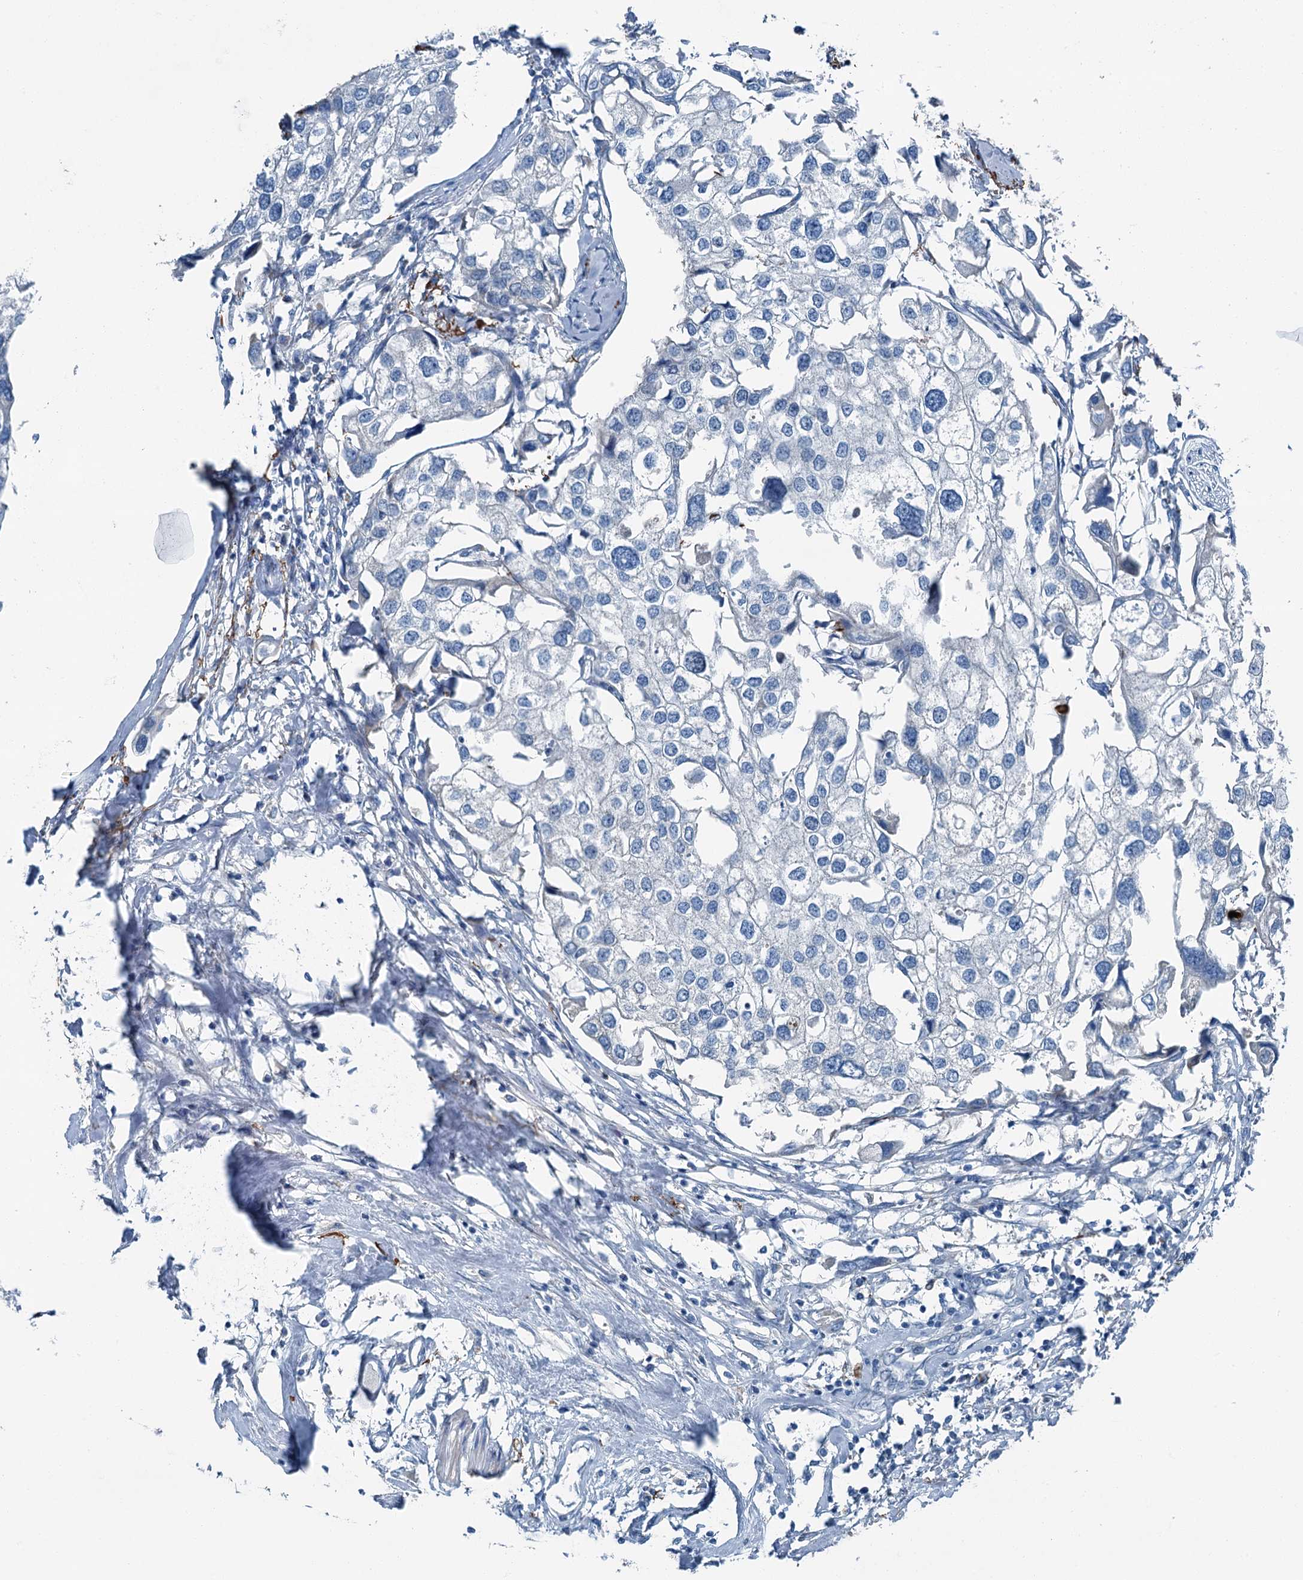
{"staining": {"intensity": "negative", "quantity": "none", "location": "none"}, "tissue": "urothelial cancer", "cell_type": "Tumor cells", "image_type": "cancer", "snomed": [{"axis": "morphology", "description": "Urothelial carcinoma, High grade"}, {"axis": "topography", "description": "Urinary bladder"}], "caption": "Tumor cells show no significant protein staining in urothelial cancer.", "gene": "AXL", "patient": {"sex": "male", "age": 64}}